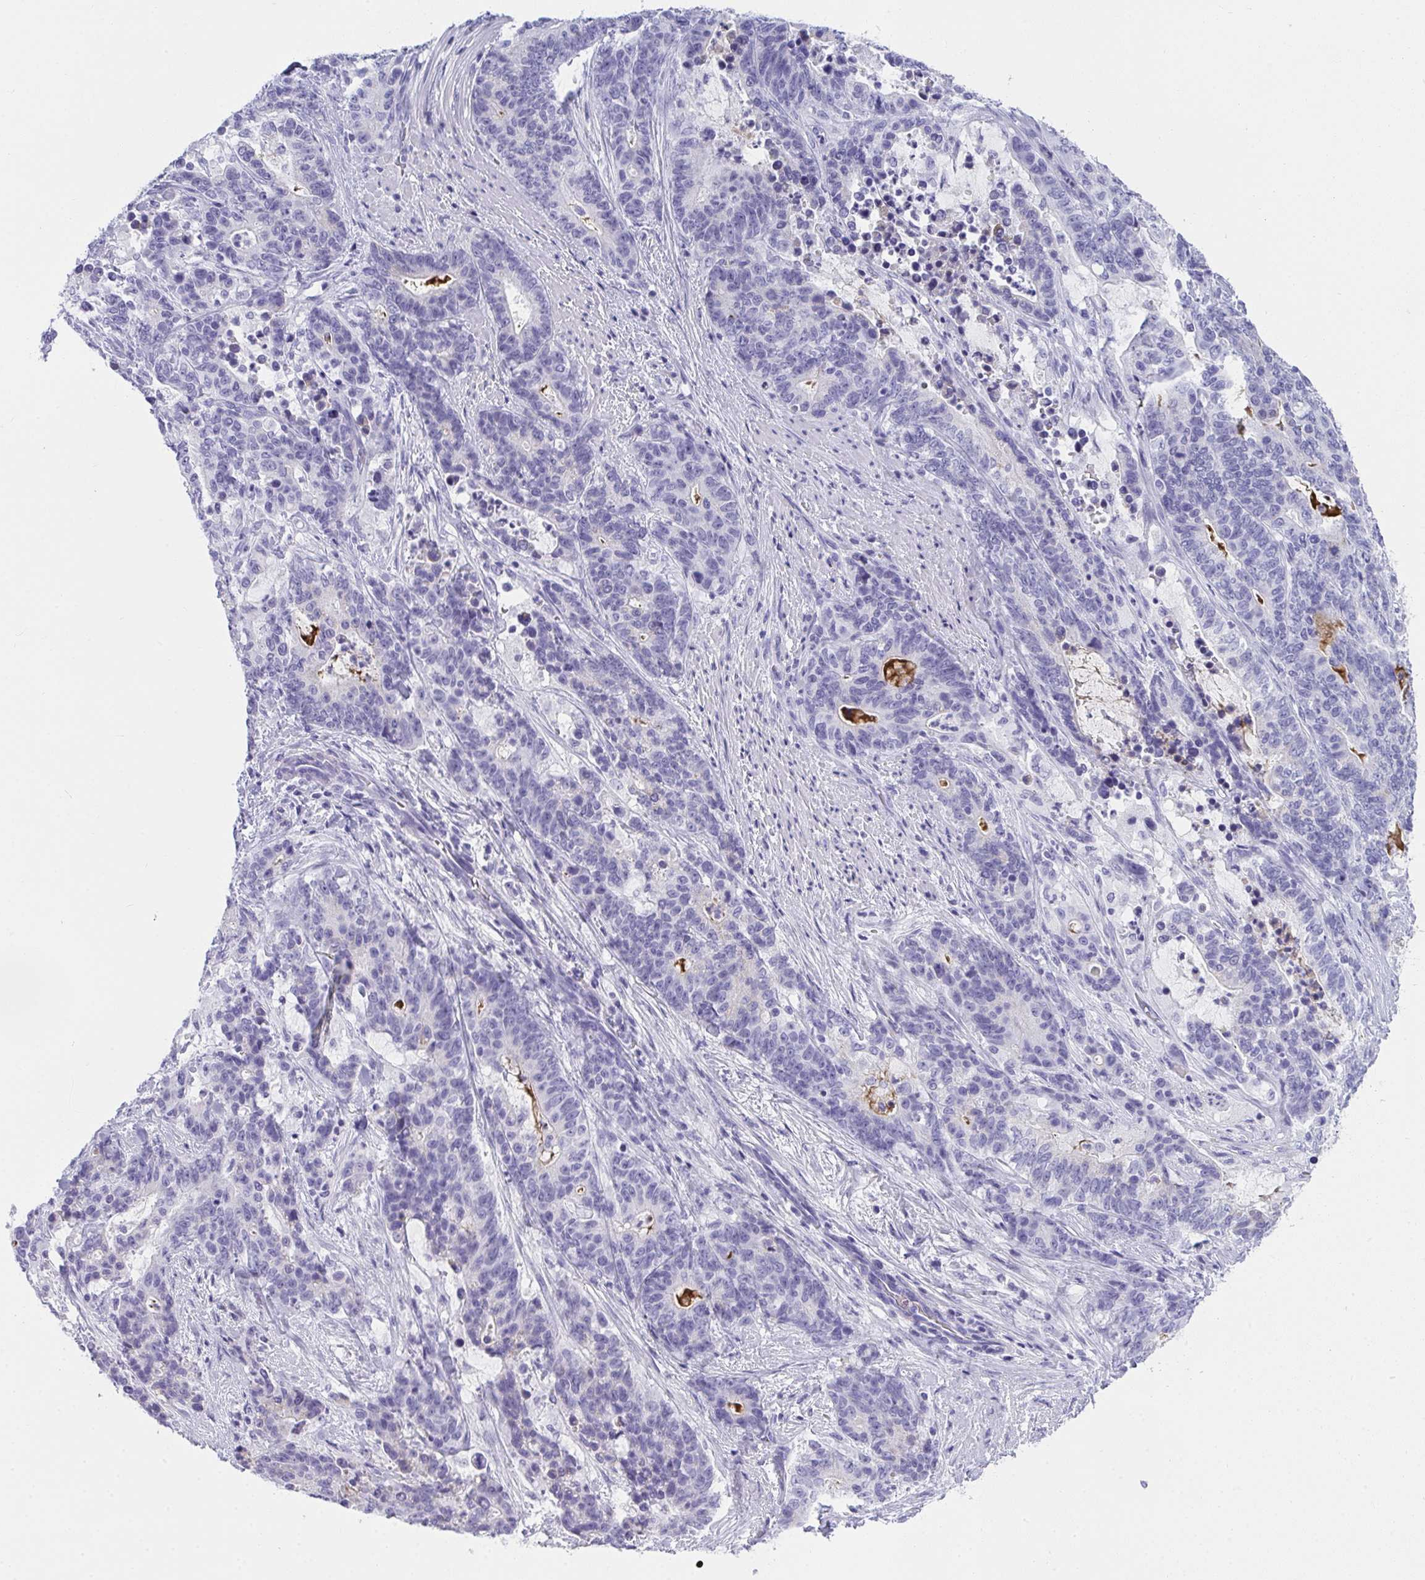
{"staining": {"intensity": "negative", "quantity": "none", "location": "none"}, "tissue": "stomach cancer", "cell_type": "Tumor cells", "image_type": "cancer", "snomed": [{"axis": "morphology", "description": "Normal tissue, NOS"}, {"axis": "morphology", "description": "Adenocarcinoma, NOS"}, {"axis": "topography", "description": "Stomach"}], "caption": "Immunohistochemistry of stomach adenocarcinoma exhibits no expression in tumor cells. (Stains: DAB (3,3'-diaminobenzidine) immunohistochemistry (IHC) with hematoxylin counter stain, Microscopy: brightfield microscopy at high magnification).", "gene": "ZSWIM3", "patient": {"sex": "female", "age": 64}}